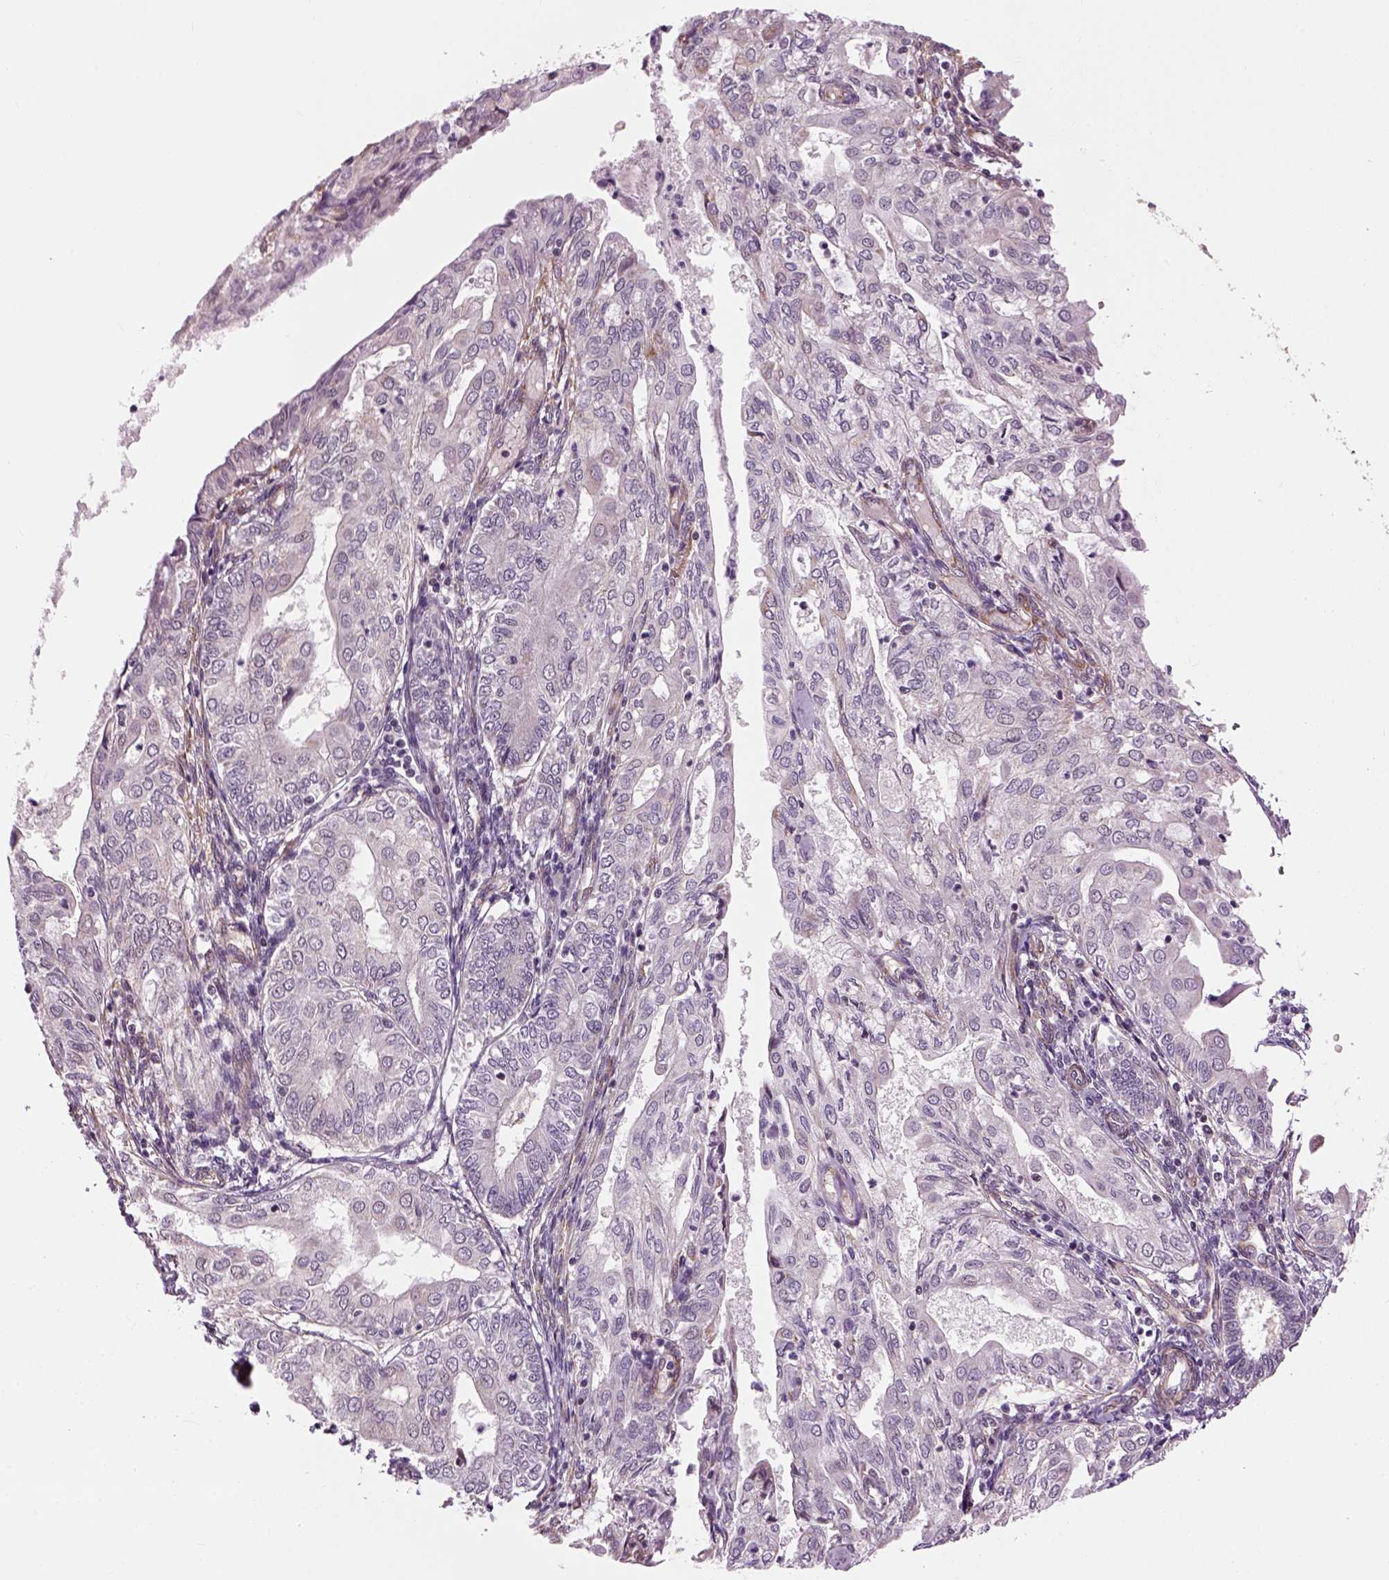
{"staining": {"intensity": "negative", "quantity": "none", "location": "none"}, "tissue": "endometrial cancer", "cell_type": "Tumor cells", "image_type": "cancer", "snomed": [{"axis": "morphology", "description": "Adenocarcinoma, NOS"}, {"axis": "topography", "description": "Endometrium"}], "caption": "Photomicrograph shows no protein expression in tumor cells of endometrial cancer (adenocarcinoma) tissue.", "gene": "XK", "patient": {"sex": "female", "age": 68}}